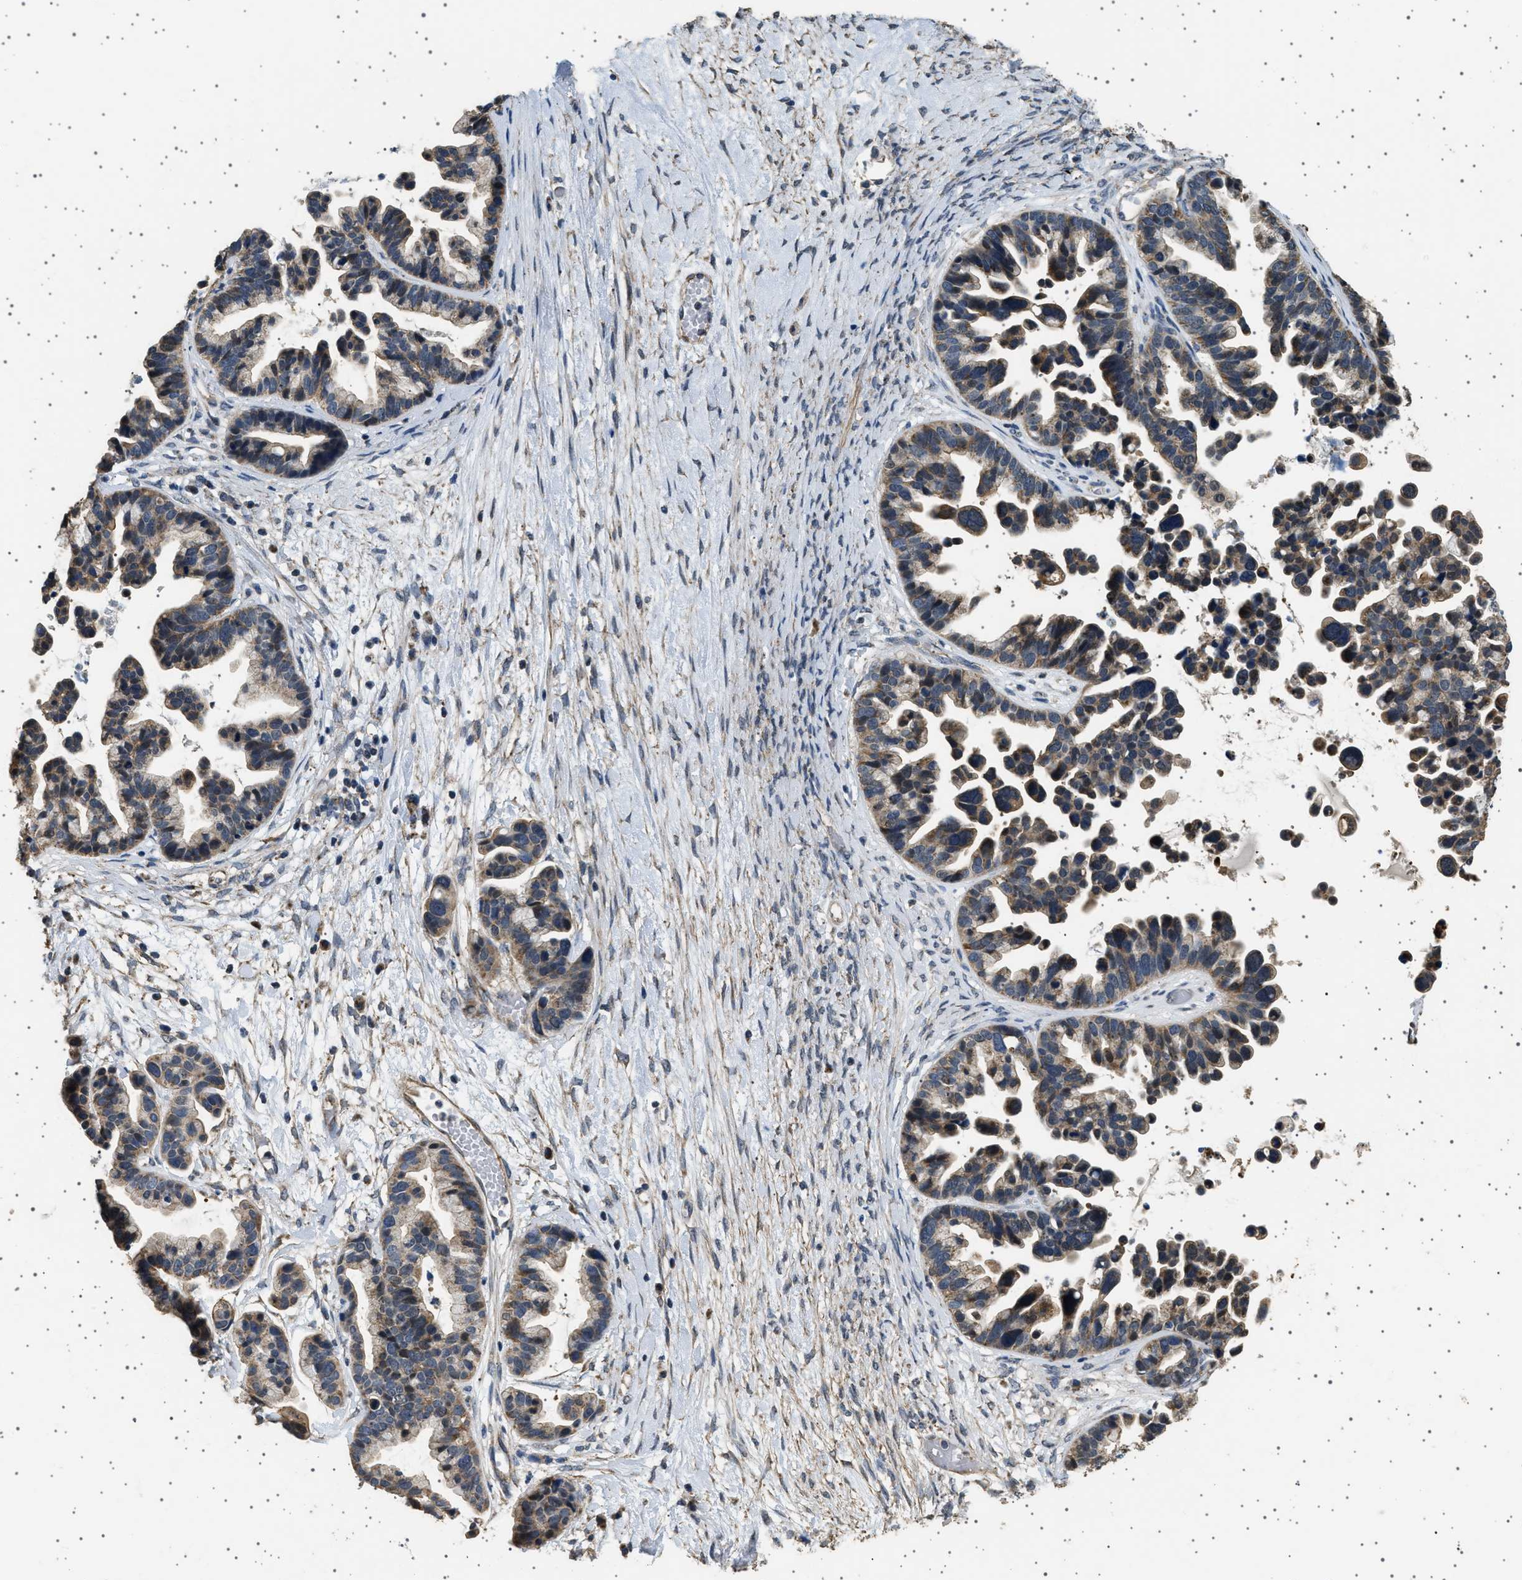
{"staining": {"intensity": "weak", "quantity": ">75%", "location": "cytoplasmic/membranous"}, "tissue": "ovarian cancer", "cell_type": "Tumor cells", "image_type": "cancer", "snomed": [{"axis": "morphology", "description": "Cystadenocarcinoma, serous, NOS"}, {"axis": "topography", "description": "Ovary"}], "caption": "This photomicrograph reveals immunohistochemistry (IHC) staining of human ovarian cancer, with low weak cytoplasmic/membranous staining in approximately >75% of tumor cells.", "gene": "KCNA4", "patient": {"sex": "female", "age": 56}}